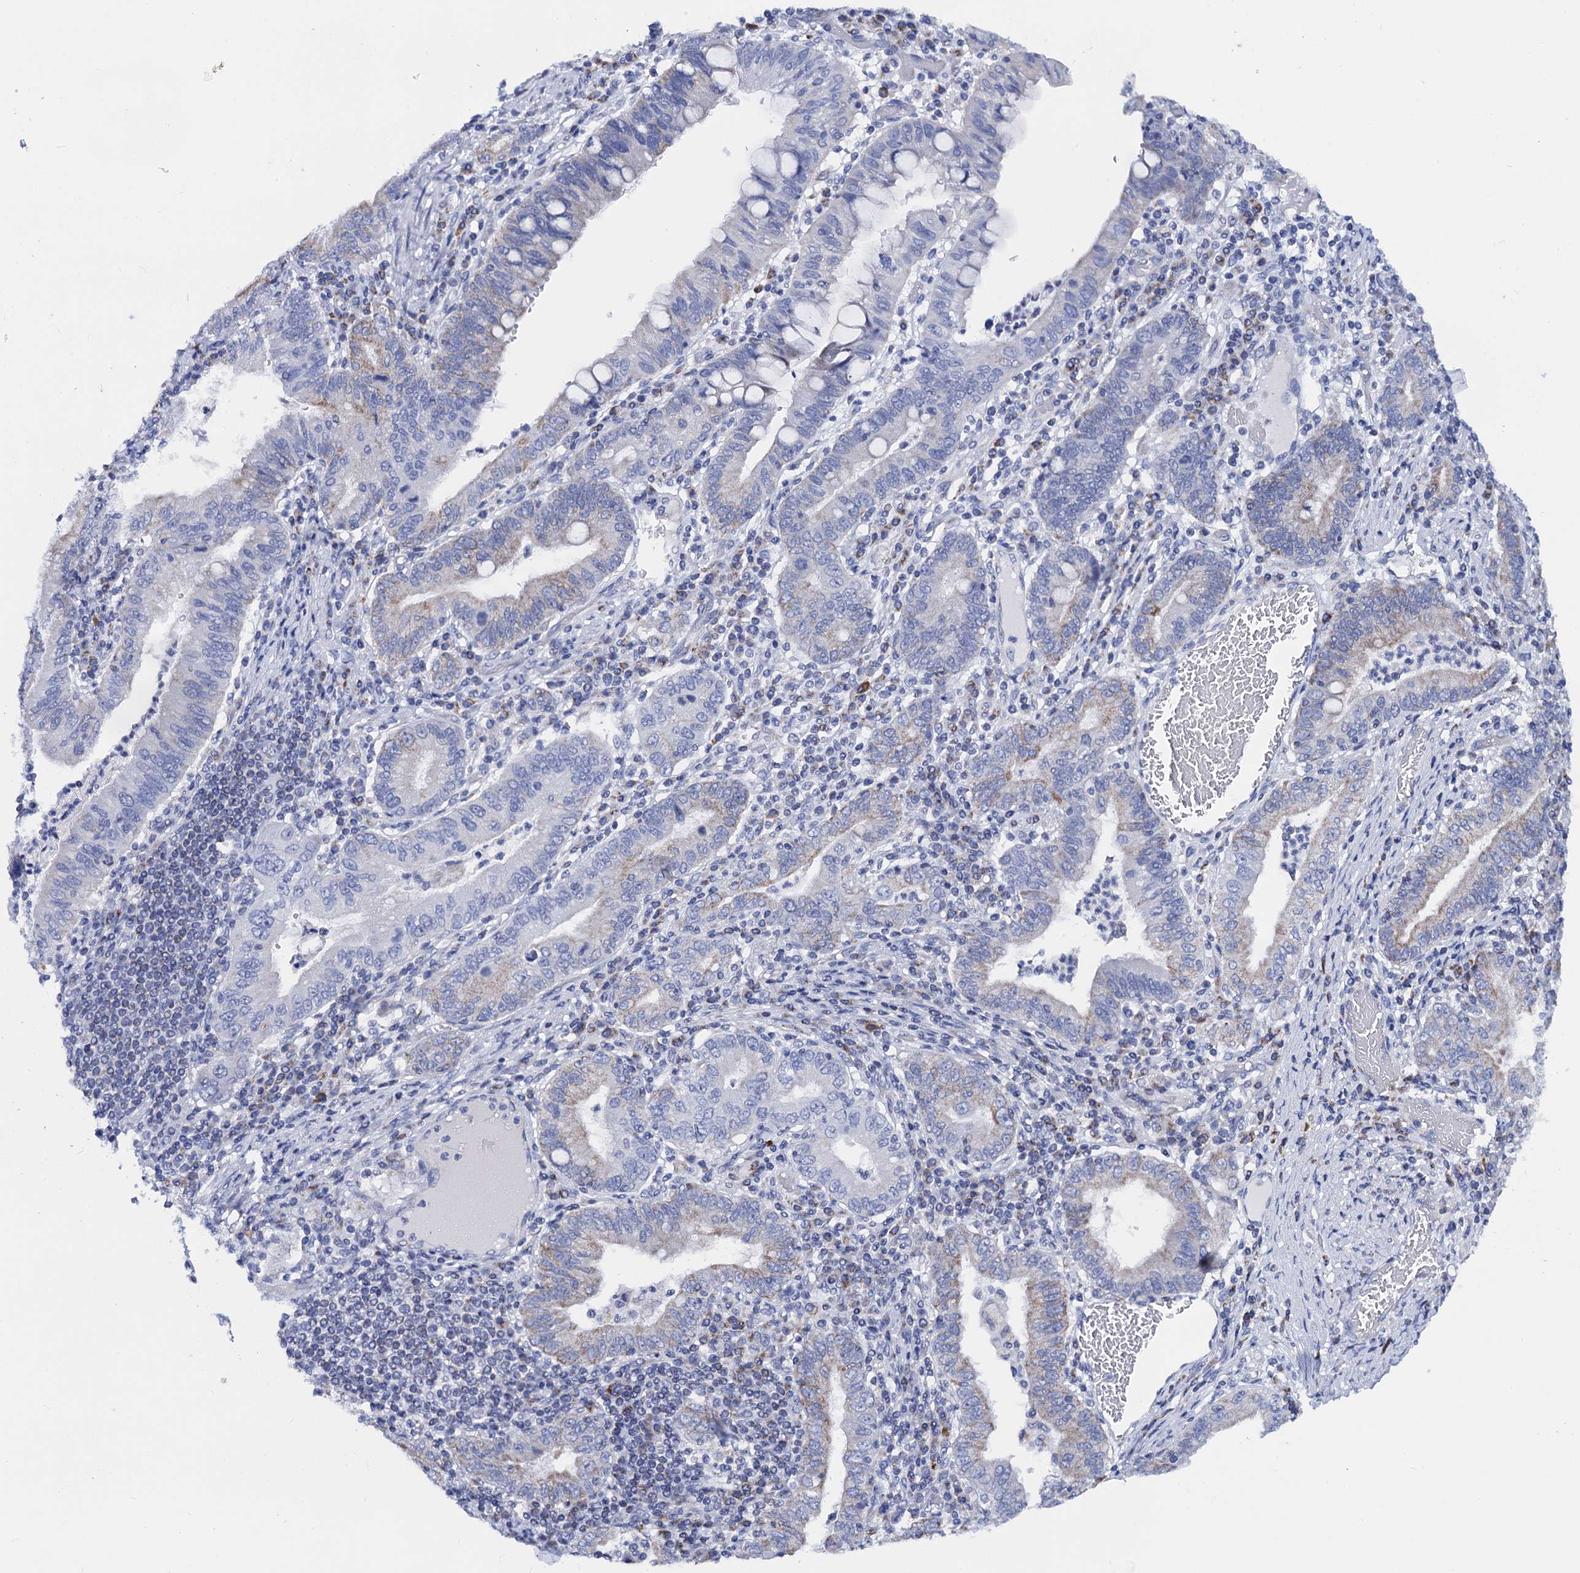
{"staining": {"intensity": "weak", "quantity": "<25%", "location": "cytoplasmic/membranous"}, "tissue": "stomach cancer", "cell_type": "Tumor cells", "image_type": "cancer", "snomed": [{"axis": "morphology", "description": "Normal tissue, NOS"}, {"axis": "morphology", "description": "Adenocarcinoma, NOS"}, {"axis": "topography", "description": "Esophagus"}, {"axis": "topography", "description": "Stomach, upper"}, {"axis": "topography", "description": "Peripheral nerve tissue"}], "caption": "A high-resolution image shows immunohistochemistry (IHC) staining of stomach cancer (adenocarcinoma), which exhibits no significant positivity in tumor cells. (Brightfield microscopy of DAB immunohistochemistry at high magnification).", "gene": "ACADSB", "patient": {"sex": "male", "age": 62}}